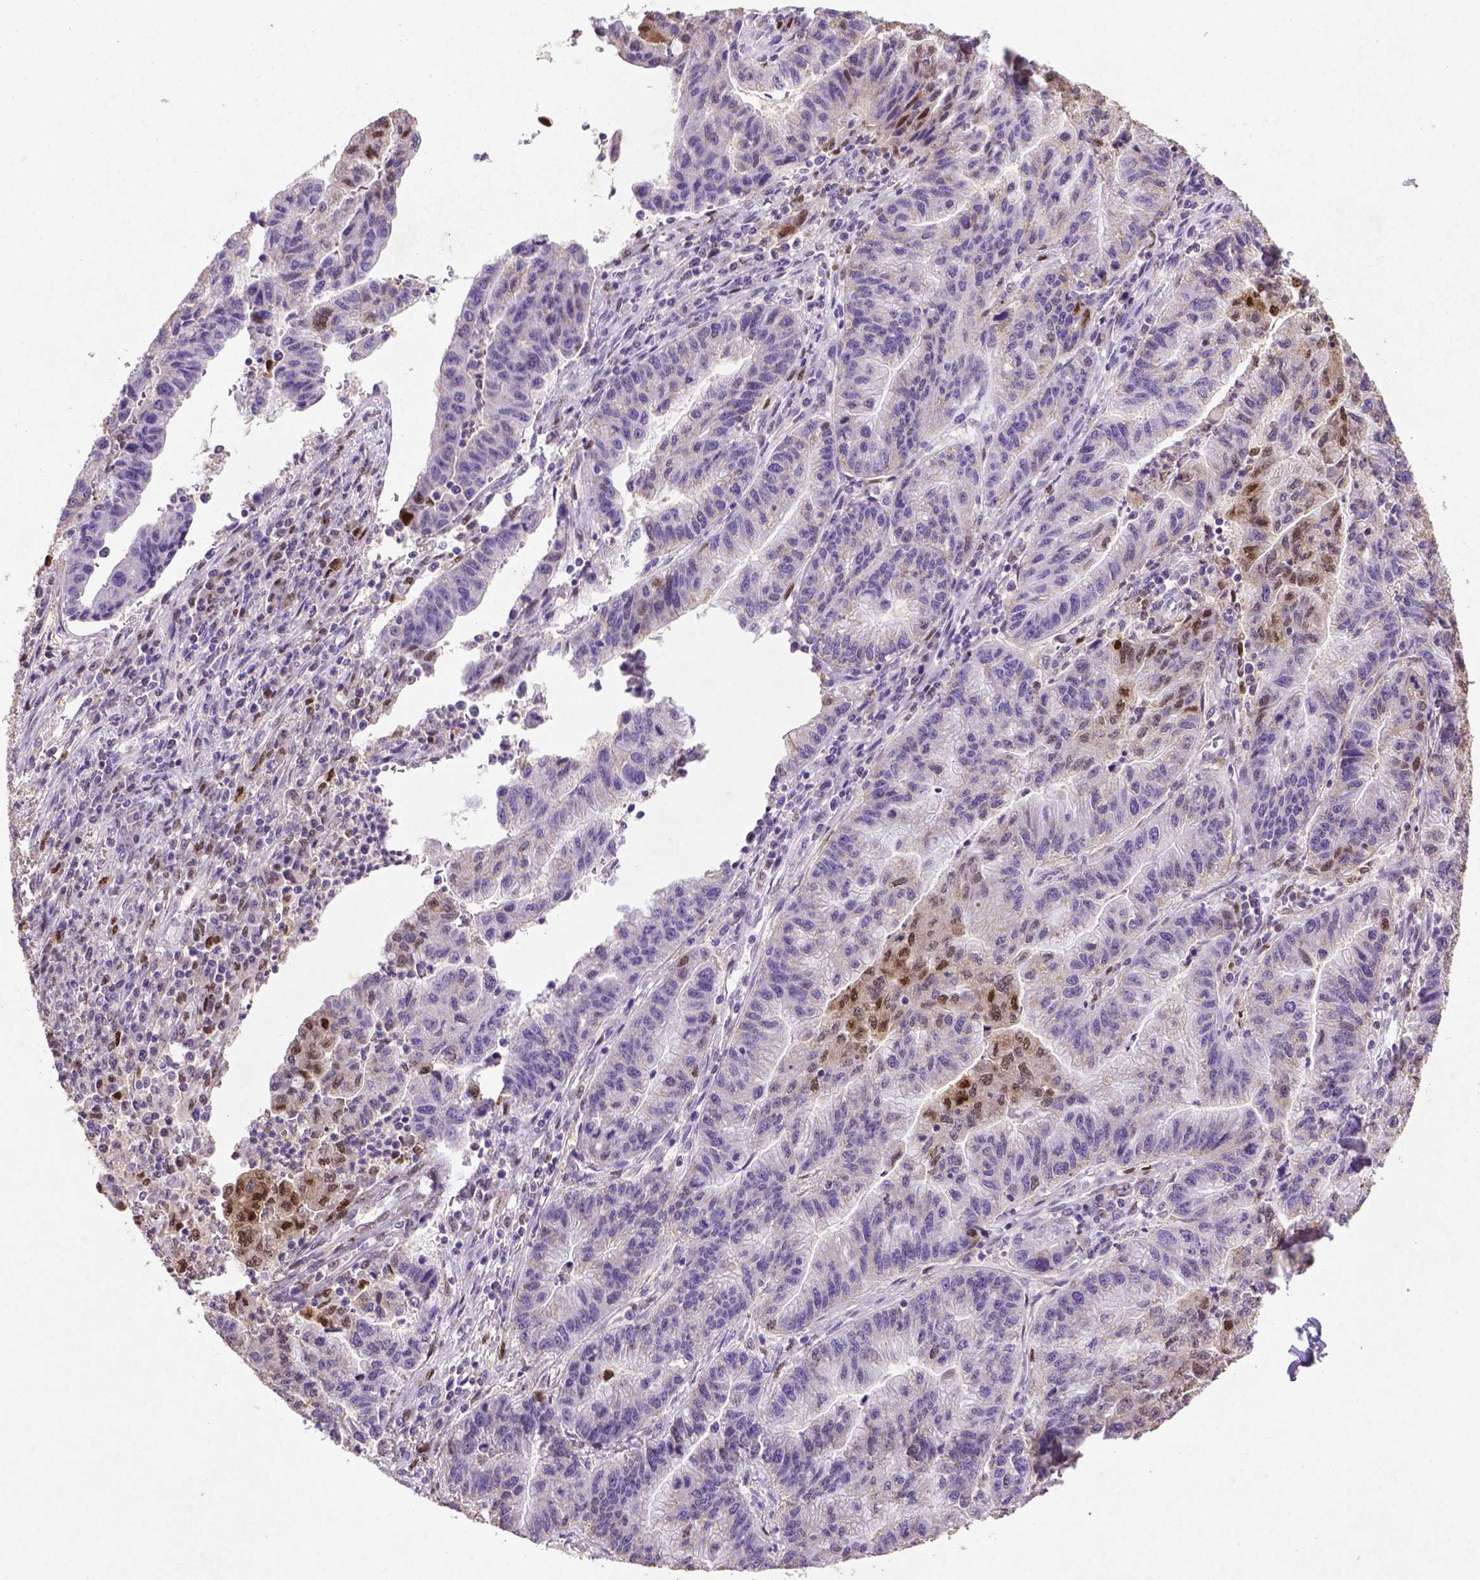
{"staining": {"intensity": "strong", "quantity": "<25%", "location": "nuclear"}, "tissue": "stomach cancer", "cell_type": "Tumor cells", "image_type": "cancer", "snomed": [{"axis": "morphology", "description": "Adenocarcinoma, NOS"}, {"axis": "topography", "description": "Stomach"}], "caption": "Human stomach cancer stained with a protein marker shows strong staining in tumor cells.", "gene": "CDKN1A", "patient": {"sex": "male", "age": 83}}